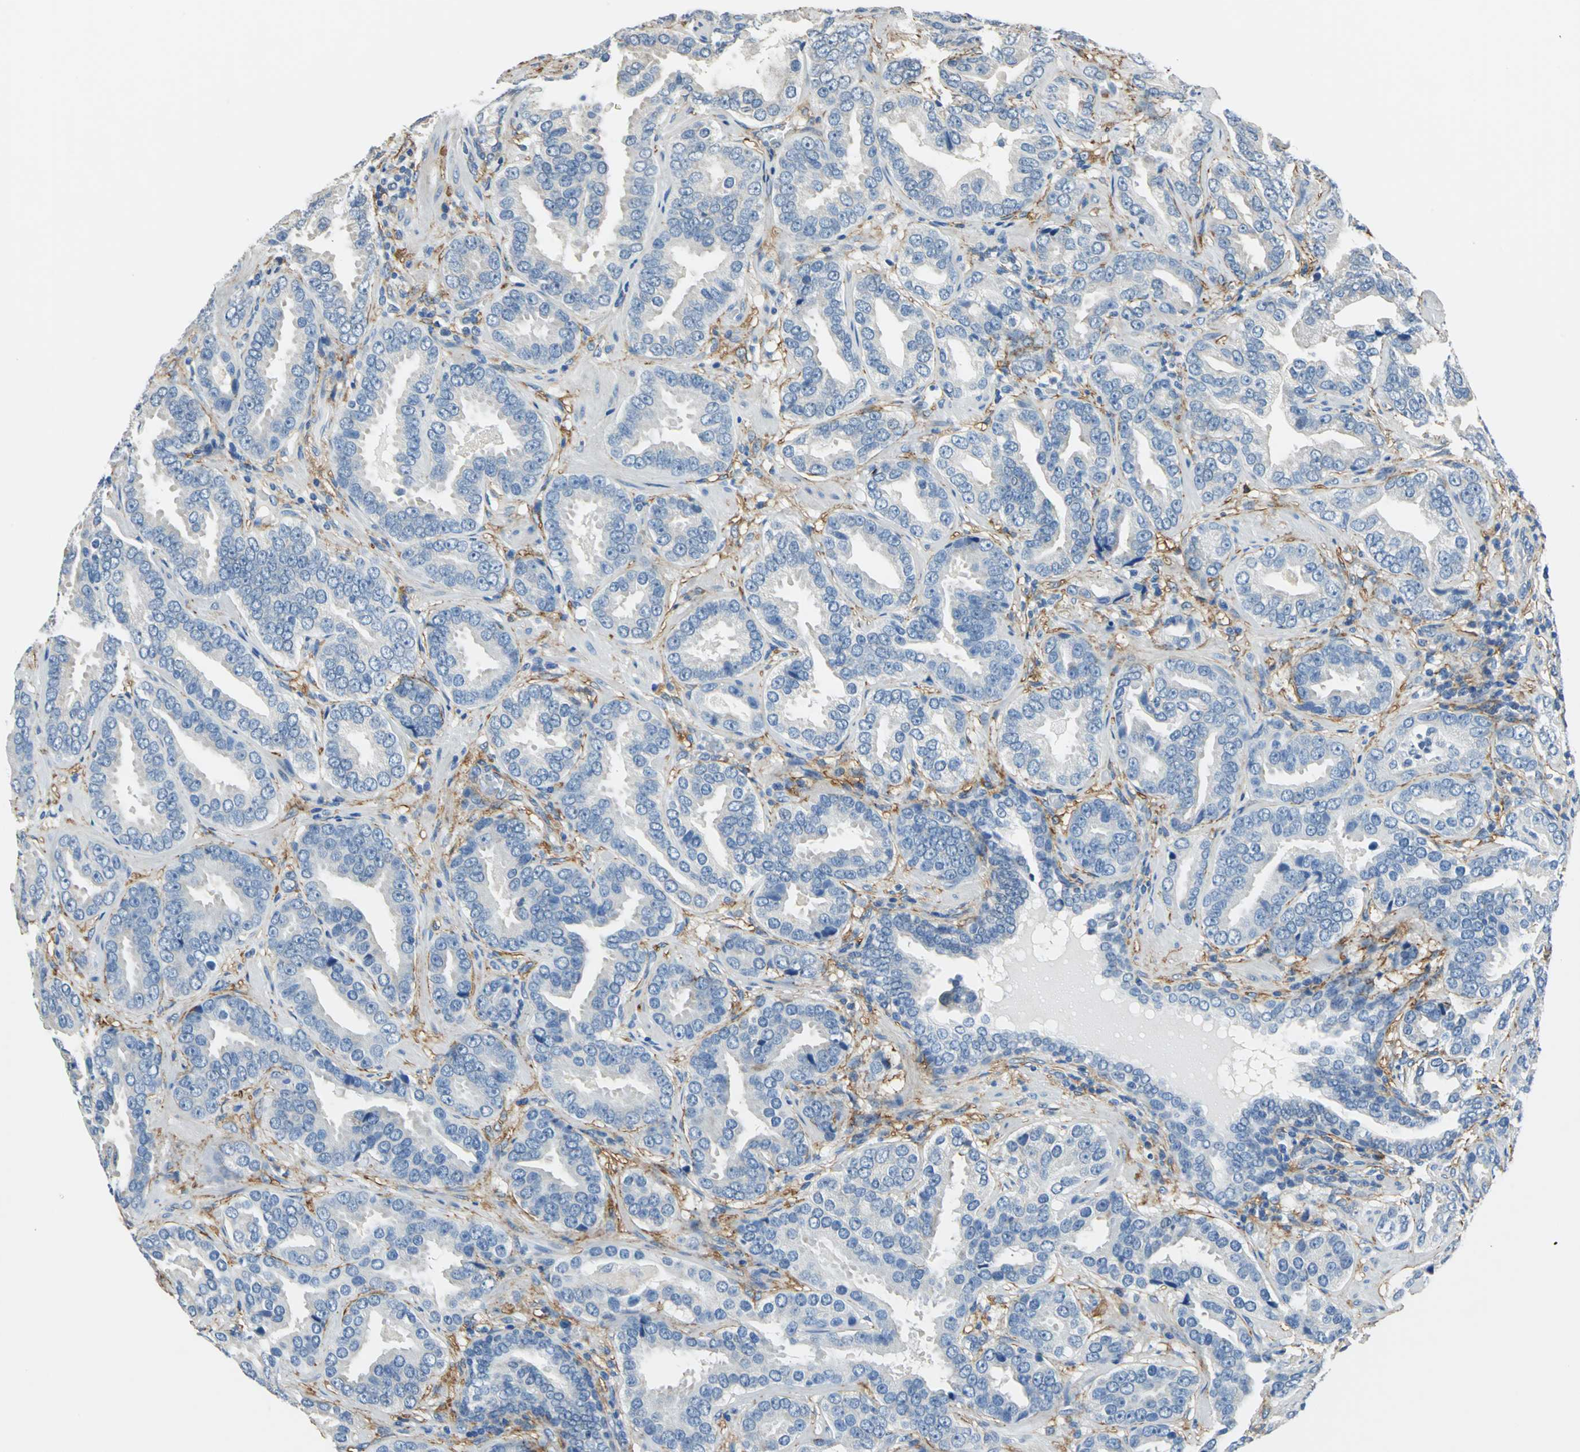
{"staining": {"intensity": "negative", "quantity": "none", "location": "none"}, "tissue": "prostate cancer", "cell_type": "Tumor cells", "image_type": "cancer", "snomed": [{"axis": "morphology", "description": "Adenocarcinoma, Low grade"}, {"axis": "topography", "description": "Prostate"}], "caption": "Immunohistochemical staining of prostate cancer (low-grade adenocarcinoma) displays no significant expression in tumor cells.", "gene": "AKAP12", "patient": {"sex": "male", "age": 59}}